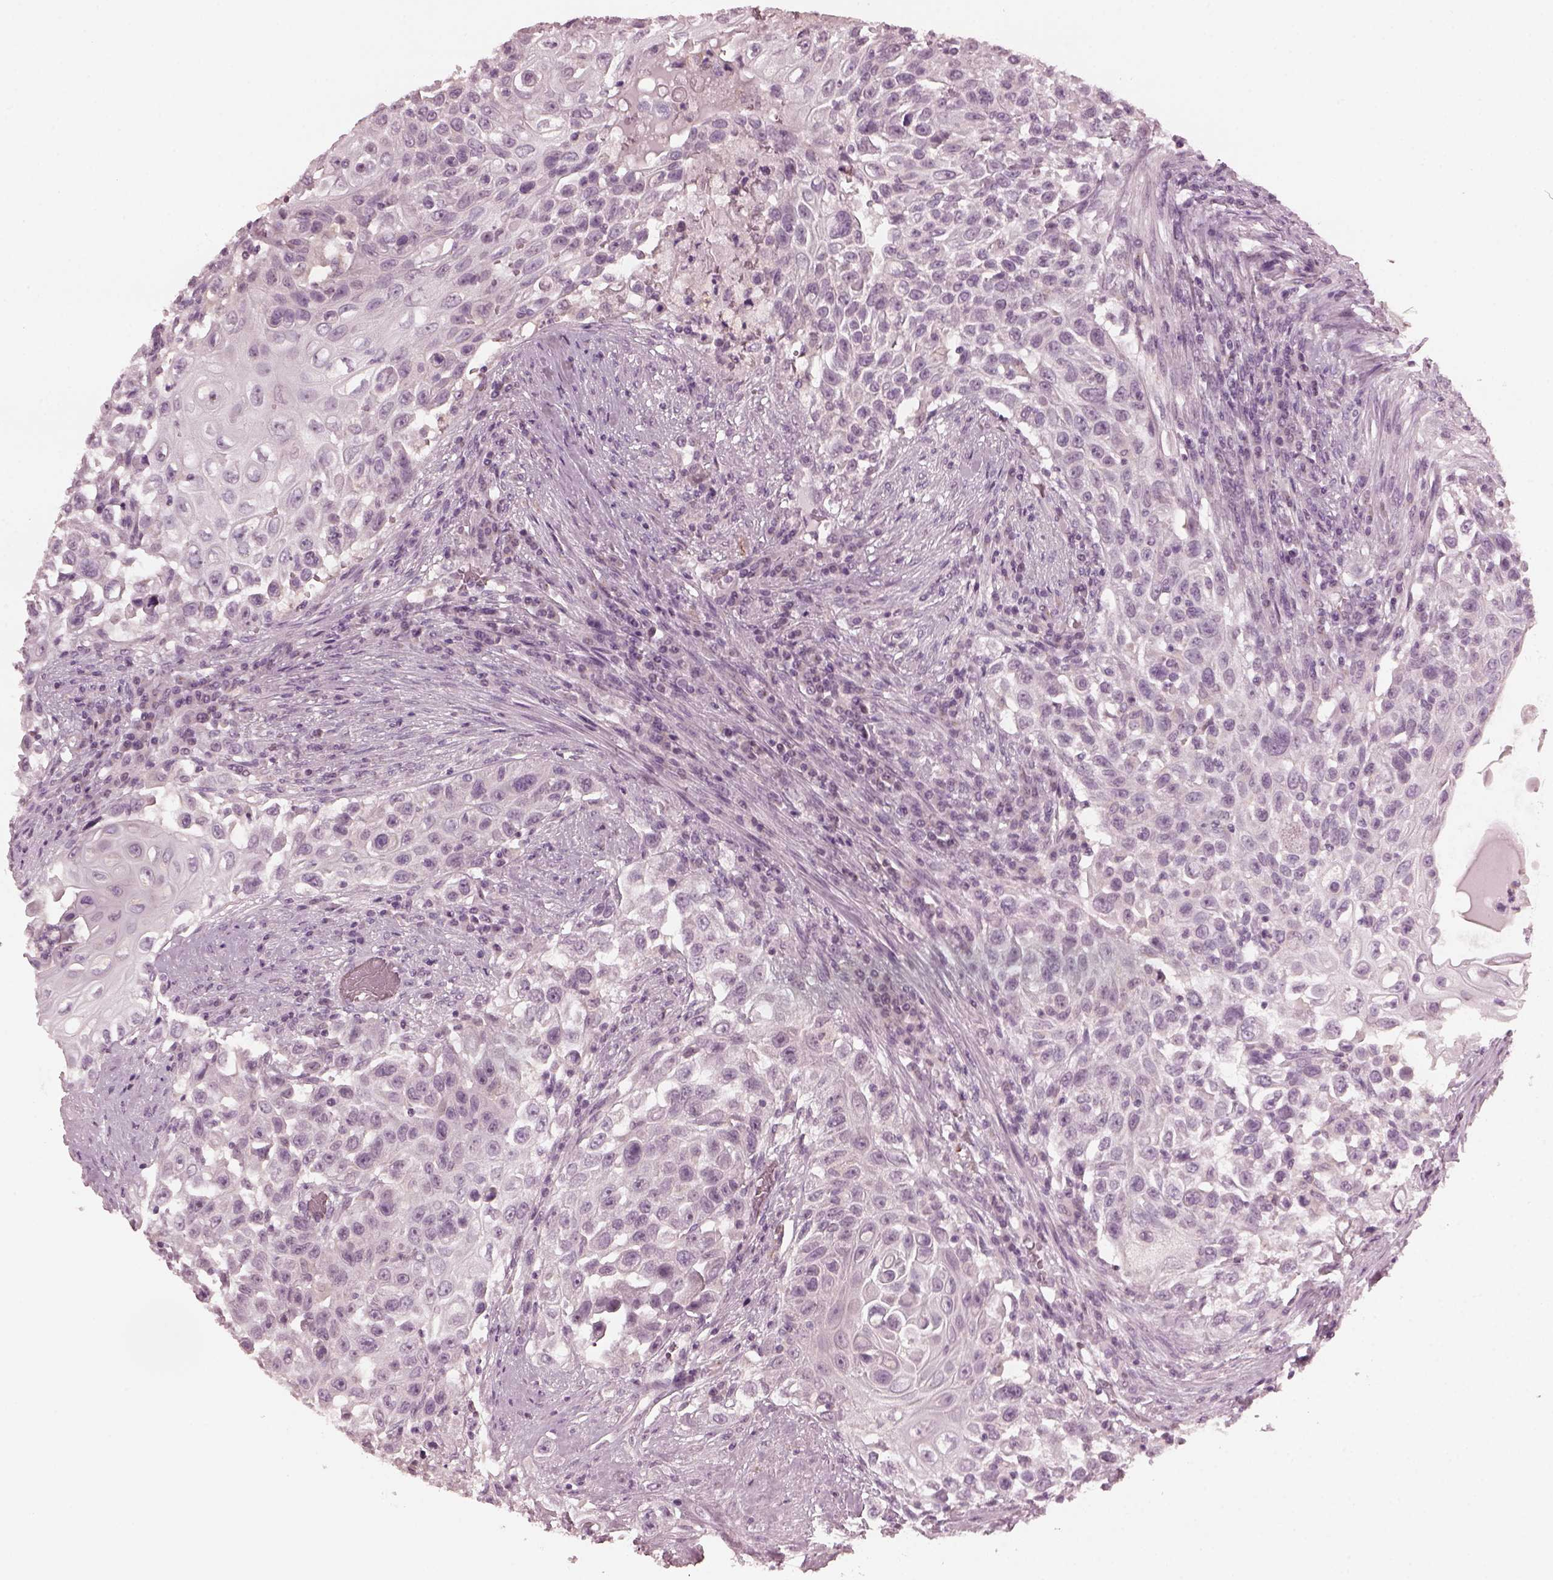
{"staining": {"intensity": "negative", "quantity": "none", "location": "none"}, "tissue": "urothelial cancer", "cell_type": "Tumor cells", "image_type": "cancer", "snomed": [{"axis": "morphology", "description": "Urothelial carcinoma, High grade"}, {"axis": "topography", "description": "Urinary bladder"}], "caption": "The photomicrograph demonstrates no significant positivity in tumor cells of urothelial cancer.", "gene": "CCDC170", "patient": {"sex": "female", "age": 56}}